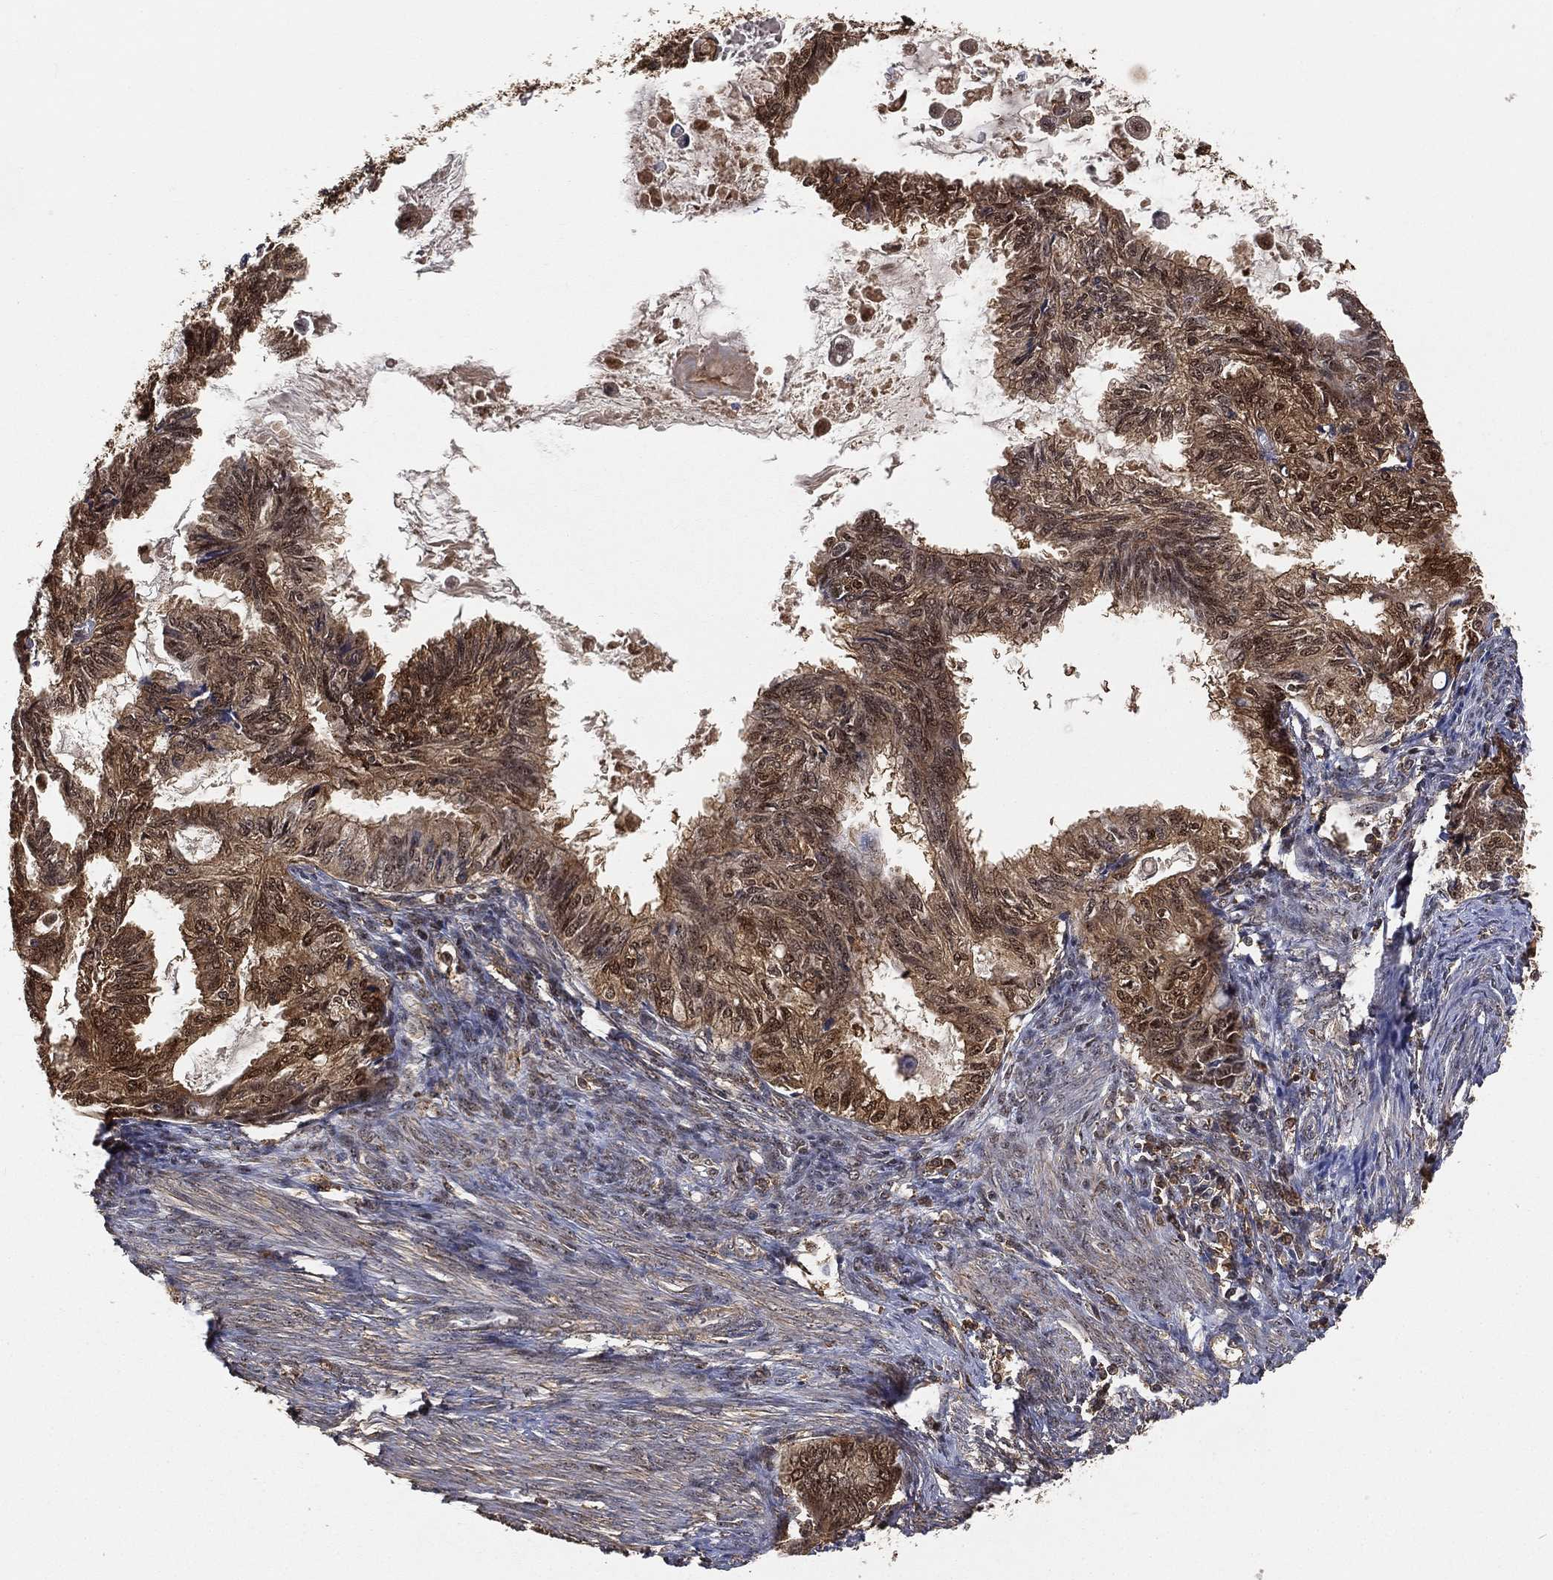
{"staining": {"intensity": "moderate", "quantity": "25%-75%", "location": "cytoplasmic/membranous"}, "tissue": "endometrial cancer", "cell_type": "Tumor cells", "image_type": "cancer", "snomed": [{"axis": "morphology", "description": "Adenocarcinoma, NOS"}, {"axis": "topography", "description": "Endometrium"}], "caption": "Brown immunohistochemical staining in endometrial adenocarcinoma exhibits moderate cytoplasmic/membranous positivity in about 25%-75% of tumor cells. (DAB (3,3'-diaminobenzidine) = brown stain, brightfield microscopy at high magnification).", "gene": "CRYL1", "patient": {"sex": "female", "age": 86}}